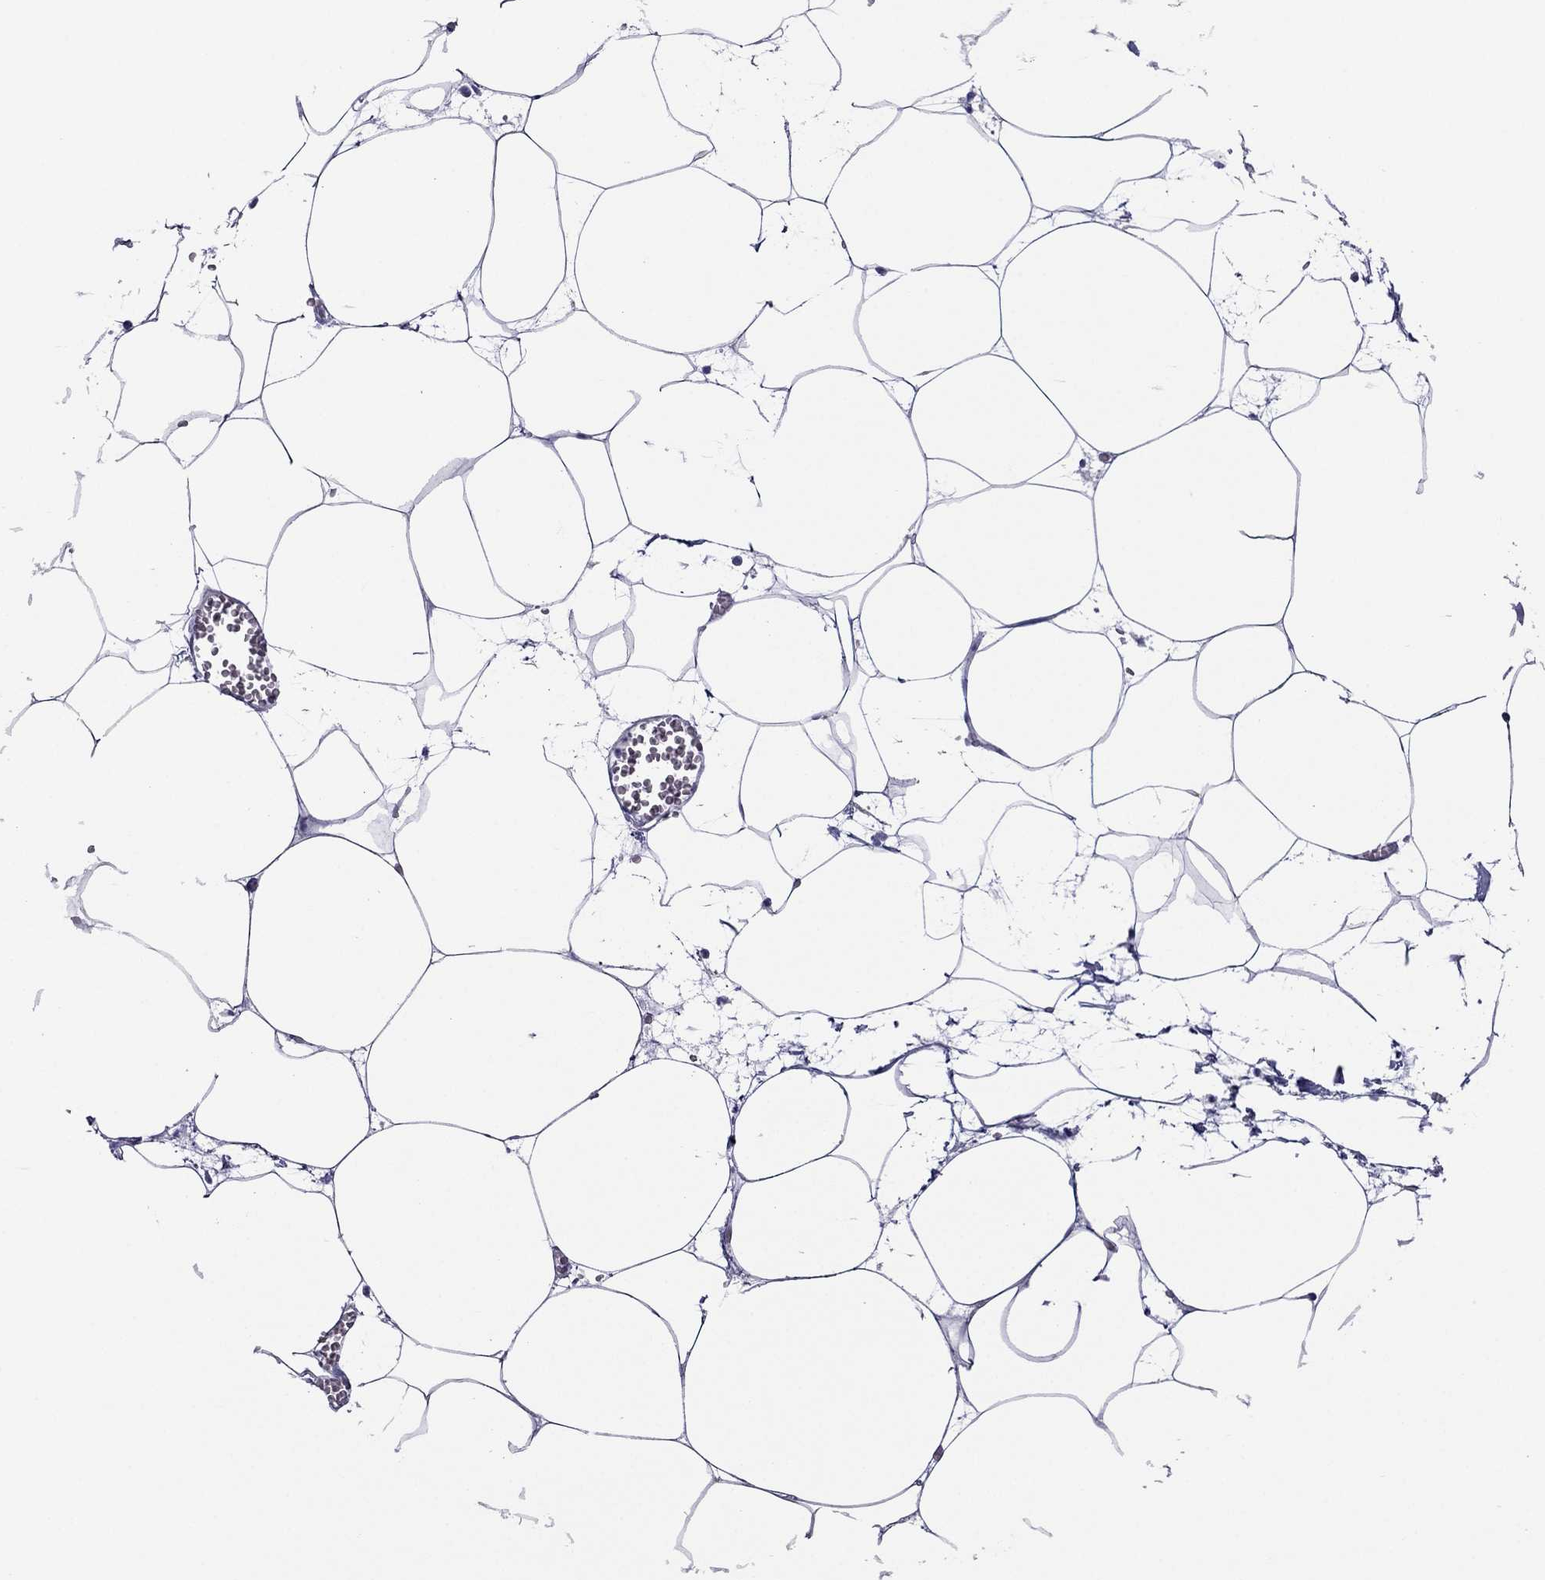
{"staining": {"intensity": "negative", "quantity": "none", "location": "none"}, "tissue": "adipose tissue", "cell_type": "Adipocytes", "image_type": "normal", "snomed": [{"axis": "morphology", "description": "Normal tissue, NOS"}, {"axis": "topography", "description": "Adipose tissue"}, {"axis": "topography", "description": "Pancreas"}, {"axis": "topography", "description": "Peripheral nerve tissue"}], "caption": "A histopathology image of adipose tissue stained for a protein displays no brown staining in adipocytes.", "gene": "PCDHA6", "patient": {"sex": "female", "age": 58}}